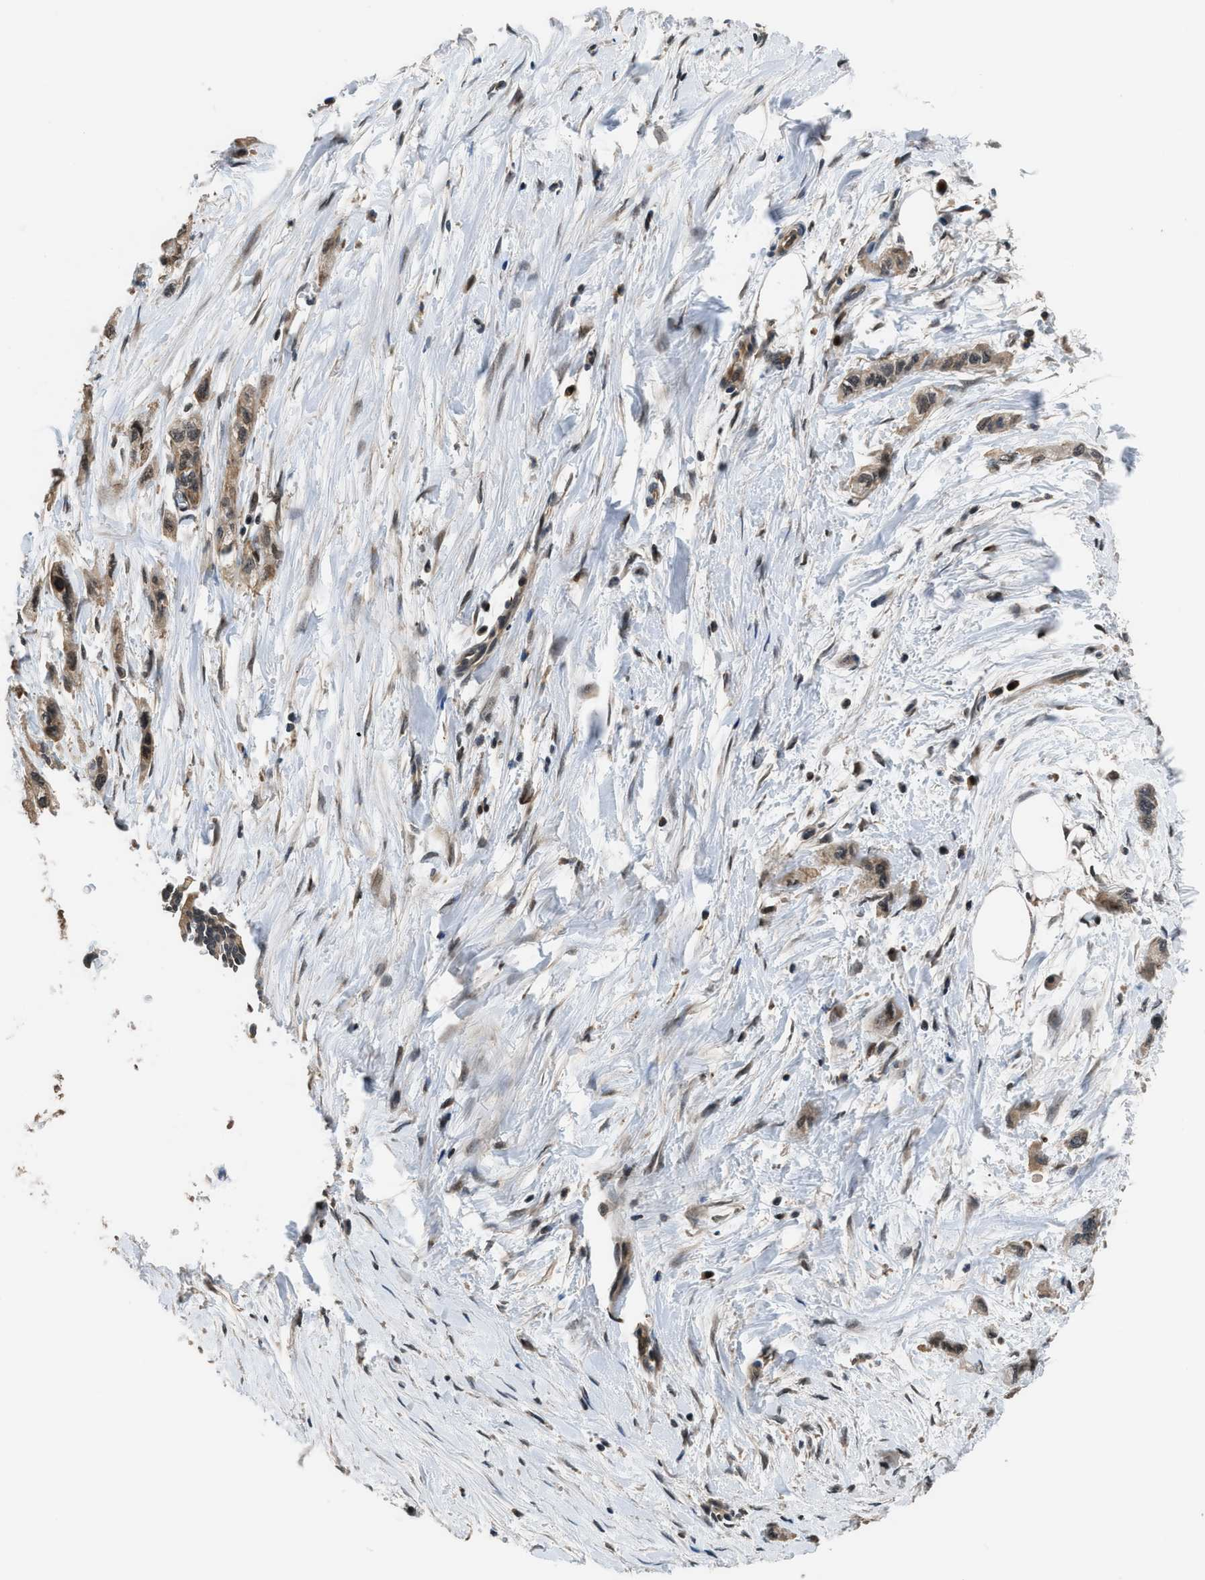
{"staining": {"intensity": "weak", "quantity": ">75%", "location": "cytoplasmic/membranous"}, "tissue": "pancreatic cancer", "cell_type": "Tumor cells", "image_type": "cancer", "snomed": [{"axis": "morphology", "description": "Adenocarcinoma, NOS"}, {"axis": "topography", "description": "Pancreas"}], "caption": "Pancreatic cancer tissue demonstrates weak cytoplasmic/membranous staining in about >75% of tumor cells, visualized by immunohistochemistry. The protein is shown in brown color, while the nuclei are stained blue.", "gene": "CTBS", "patient": {"sex": "male", "age": 74}}